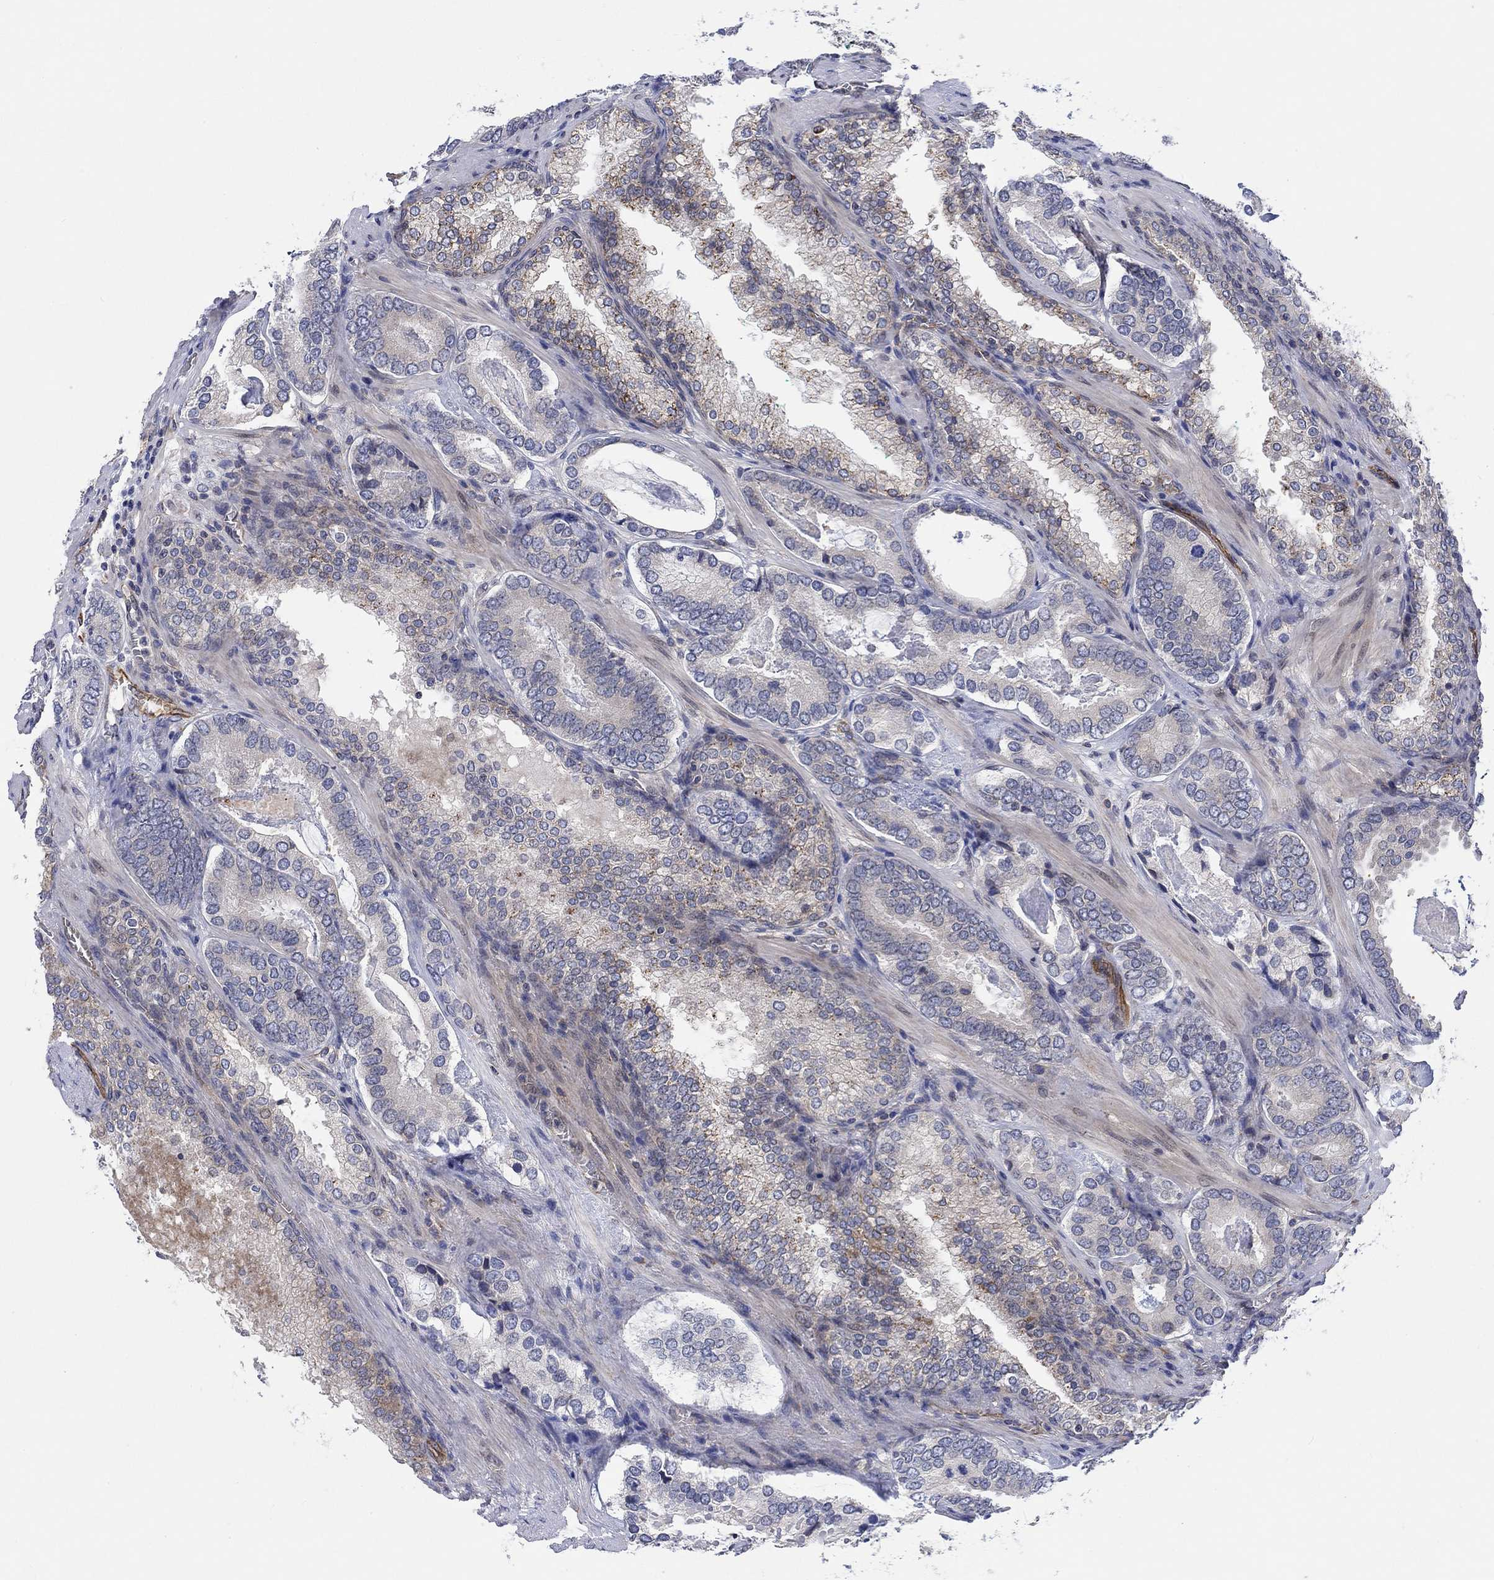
{"staining": {"intensity": "negative", "quantity": "none", "location": "none"}, "tissue": "prostate cancer", "cell_type": "Tumor cells", "image_type": "cancer", "snomed": [{"axis": "morphology", "description": "Adenocarcinoma, Low grade"}, {"axis": "topography", "description": "Prostate"}], "caption": "Tumor cells show no significant positivity in prostate cancer. (DAB IHC with hematoxylin counter stain).", "gene": "CAMK1D", "patient": {"sex": "male", "age": 60}}